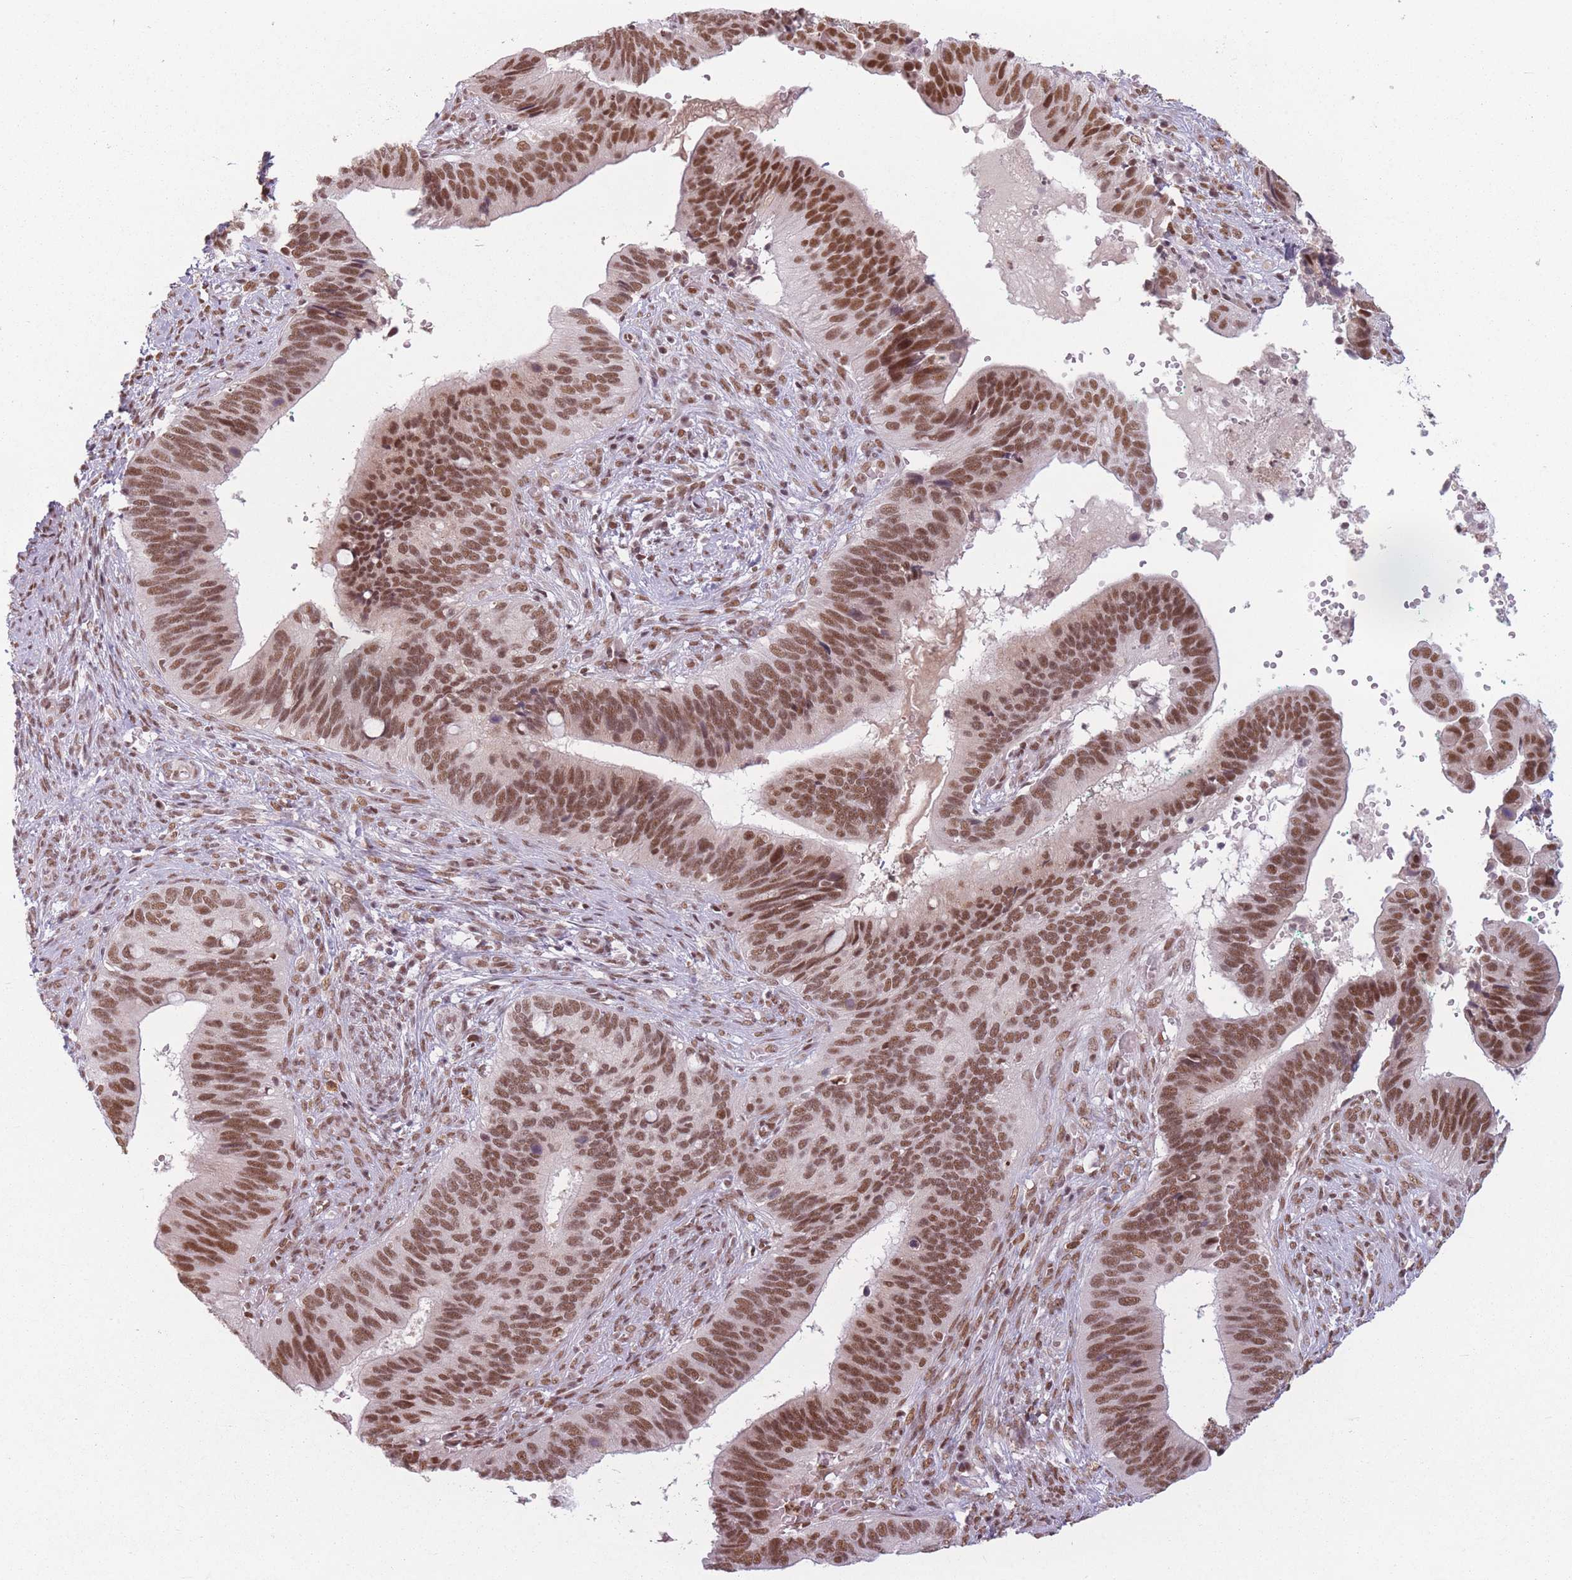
{"staining": {"intensity": "strong", "quantity": ">75%", "location": "nuclear"}, "tissue": "cervical cancer", "cell_type": "Tumor cells", "image_type": "cancer", "snomed": [{"axis": "morphology", "description": "Adenocarcinoma, NOS"}, {"axis": "topography", "description": "Cervix"}], "caption": "Strong nuclear staining is identified in about >75% of tumor cells in adenocarcinoma (cervical).", "gene": "SUPT6H", "patient": {"sex": "female", "age": 42}}